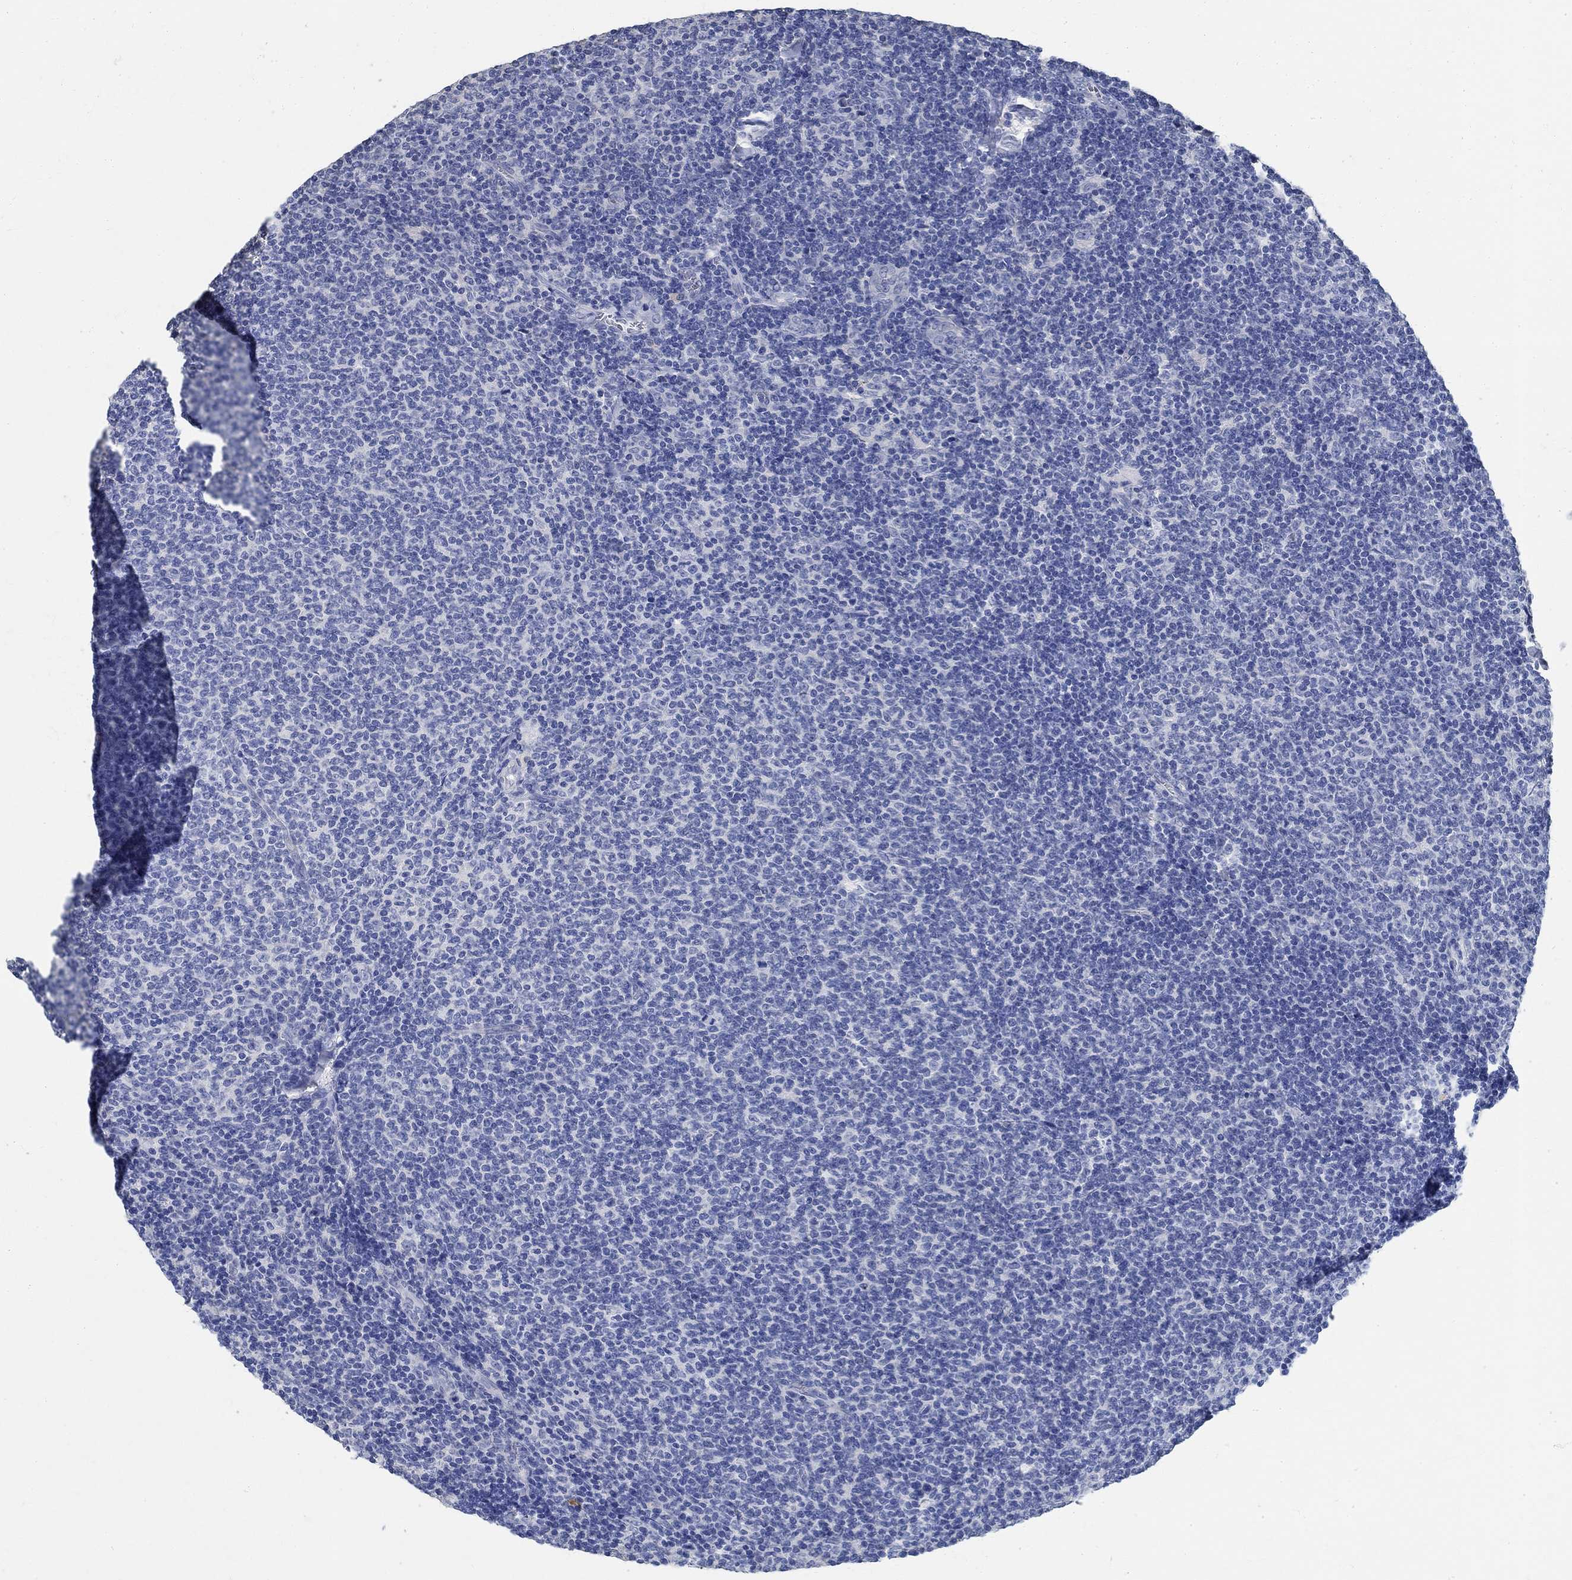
{"staining": {"intensity": "negative", "quantity": "none", "location": "none"}, "tissue": "lymphoma", "cell_type": "Tumor cells", "image_type": "cancer", "snomed": [{"axis": "morphology", "description": "Malignant lymphoma, non-Hodgkin's type, Low grade"}, {"axis": "topography", "description": "Lymph node"}], "caption": "The image reveals no staining of tumor cells in lymphoma.", "gene": "PRX", "patient": {"sex": "male", "age": 52}}